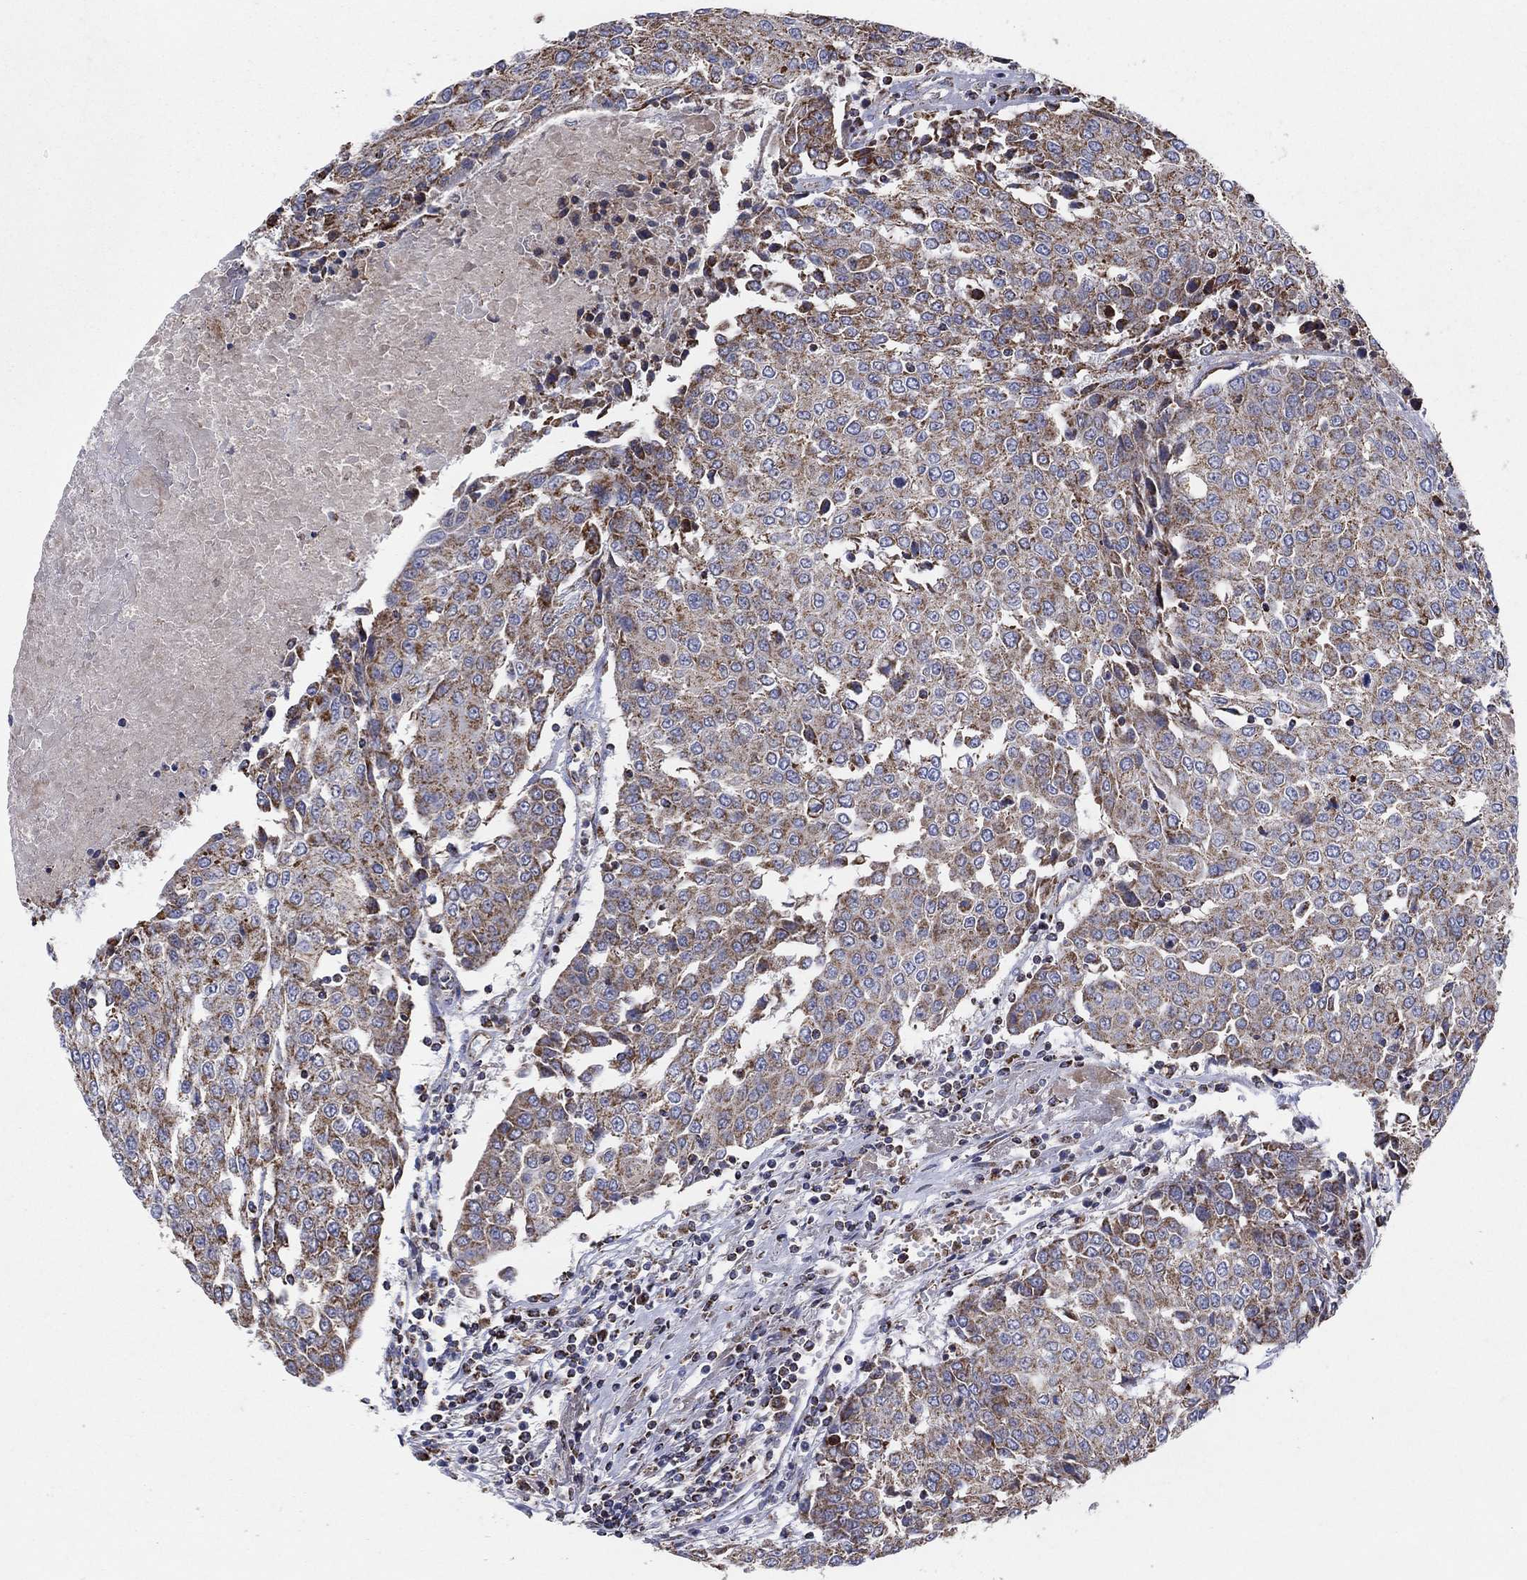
{"staining": {"intensity": "moderate", "quantity": "25%-75%", "location": "cytoplasmic/membranous"}, "tissue": "urothelial cancer", "cell_type": "Tumor cells", "image_type": "cancer", "snomed": [{"axis": "morphology", "description": "Urothelial carcinoma, High grade"}, {"axis": "topography", "description": "Urinary bladder"}], "caption": "Protein staining by IHC exhibits moderate cytoplasmic/membranous expression in about 25%-75% of tumor cells in high-grade urothelial carcinoma.", "gene": "C9orf85", "patient": {"sex": "female", "age": 85}}